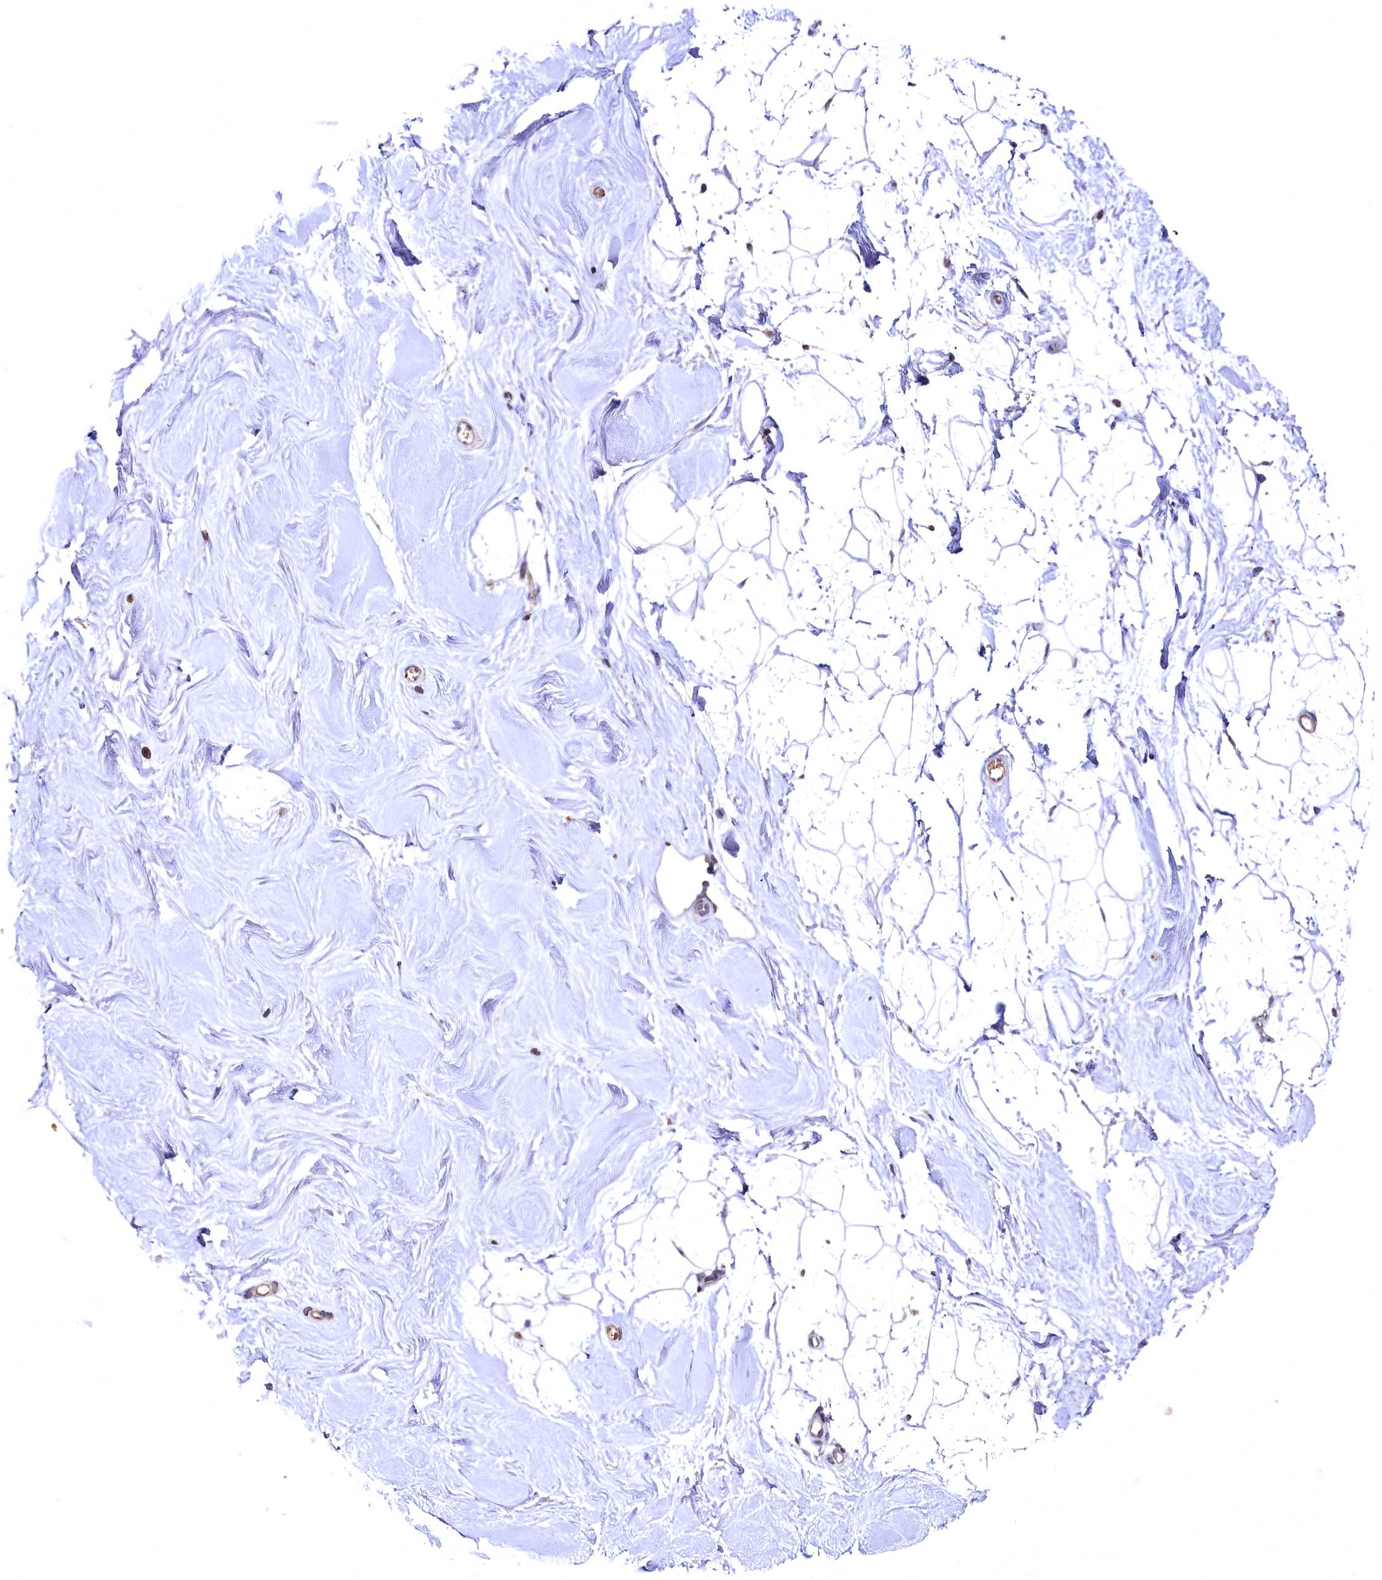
{"staining": {"intensity": "negative", "quantity": "none", "location": "none"}, "tissue": "breast", "cell_type": "Adipocytes", "image_type": "normal", "snomed": [{"axis": "morphology", "description": "Normal tissue, NOS"}, {"axis": "topography", "description": "Breast"}], "caption": "A photomicrograph of human breast is negative for staining in adipocytes. (DAB (3,3'-diaminobenzidine) immunohistochemistry (IHC), high magnification).", "gene": "SPTA1", "patient": {"sex": "female", "age": 26}}